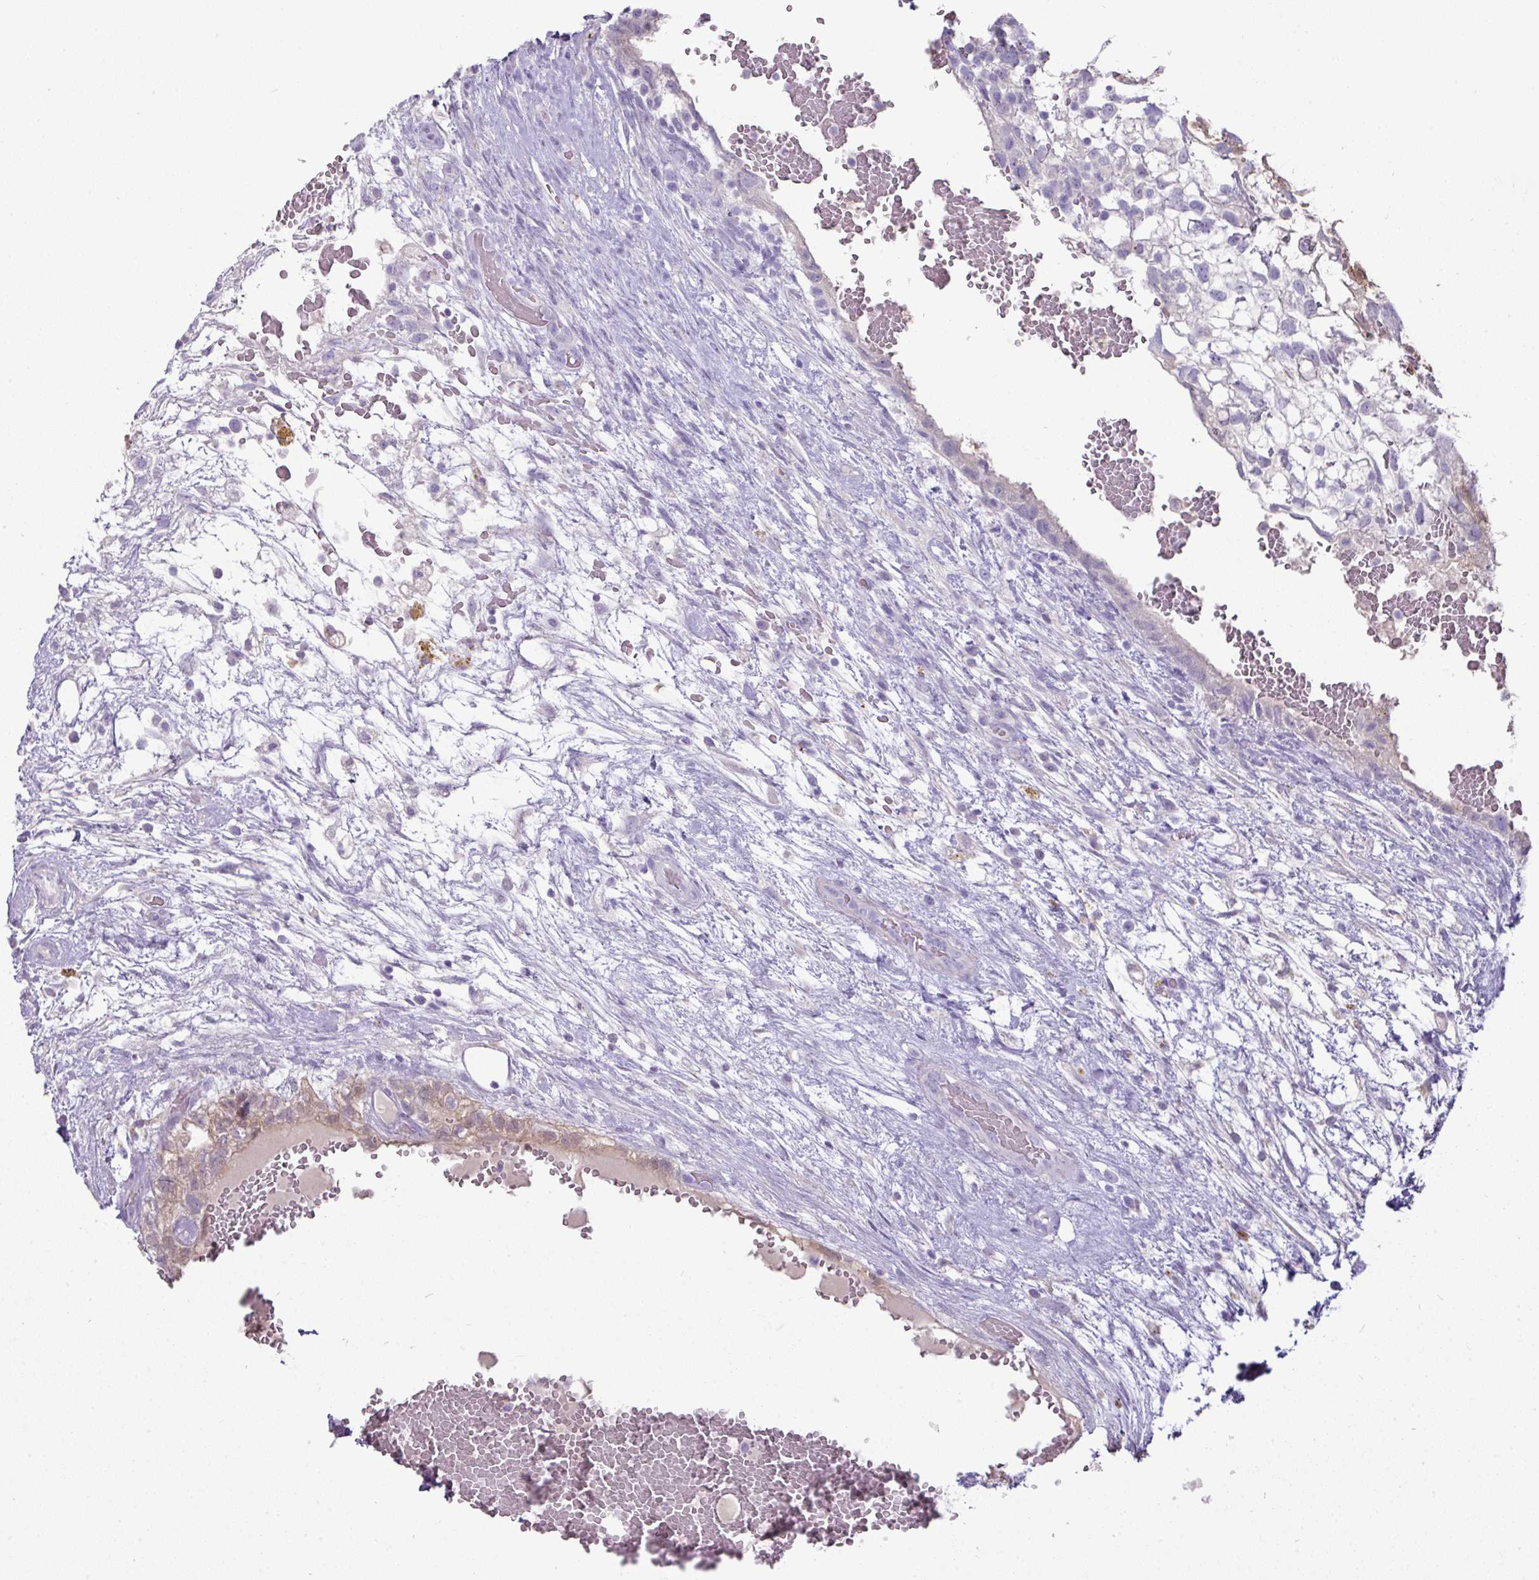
{"staining": {"intensity": "negative", "quantity": "none", "location": "none"}, "tissue": "testis cancer", "cell_type": "Tumor cells", "image_type": "cancer", "snomed": [{"axis": "morphology", "description": "Normal tissue, NOS"}, {"axis": "morphology", "description": "Carcinoma, Embryonal, NOS"}, {"axis": "topography", "description": "Testis"}], "caption": "Testis cancer was stained to show a protein in brown. There is no significant staining in tumor cells.", "gene": "GSTA3", "patient": {"sex": "male", "age": 32}}